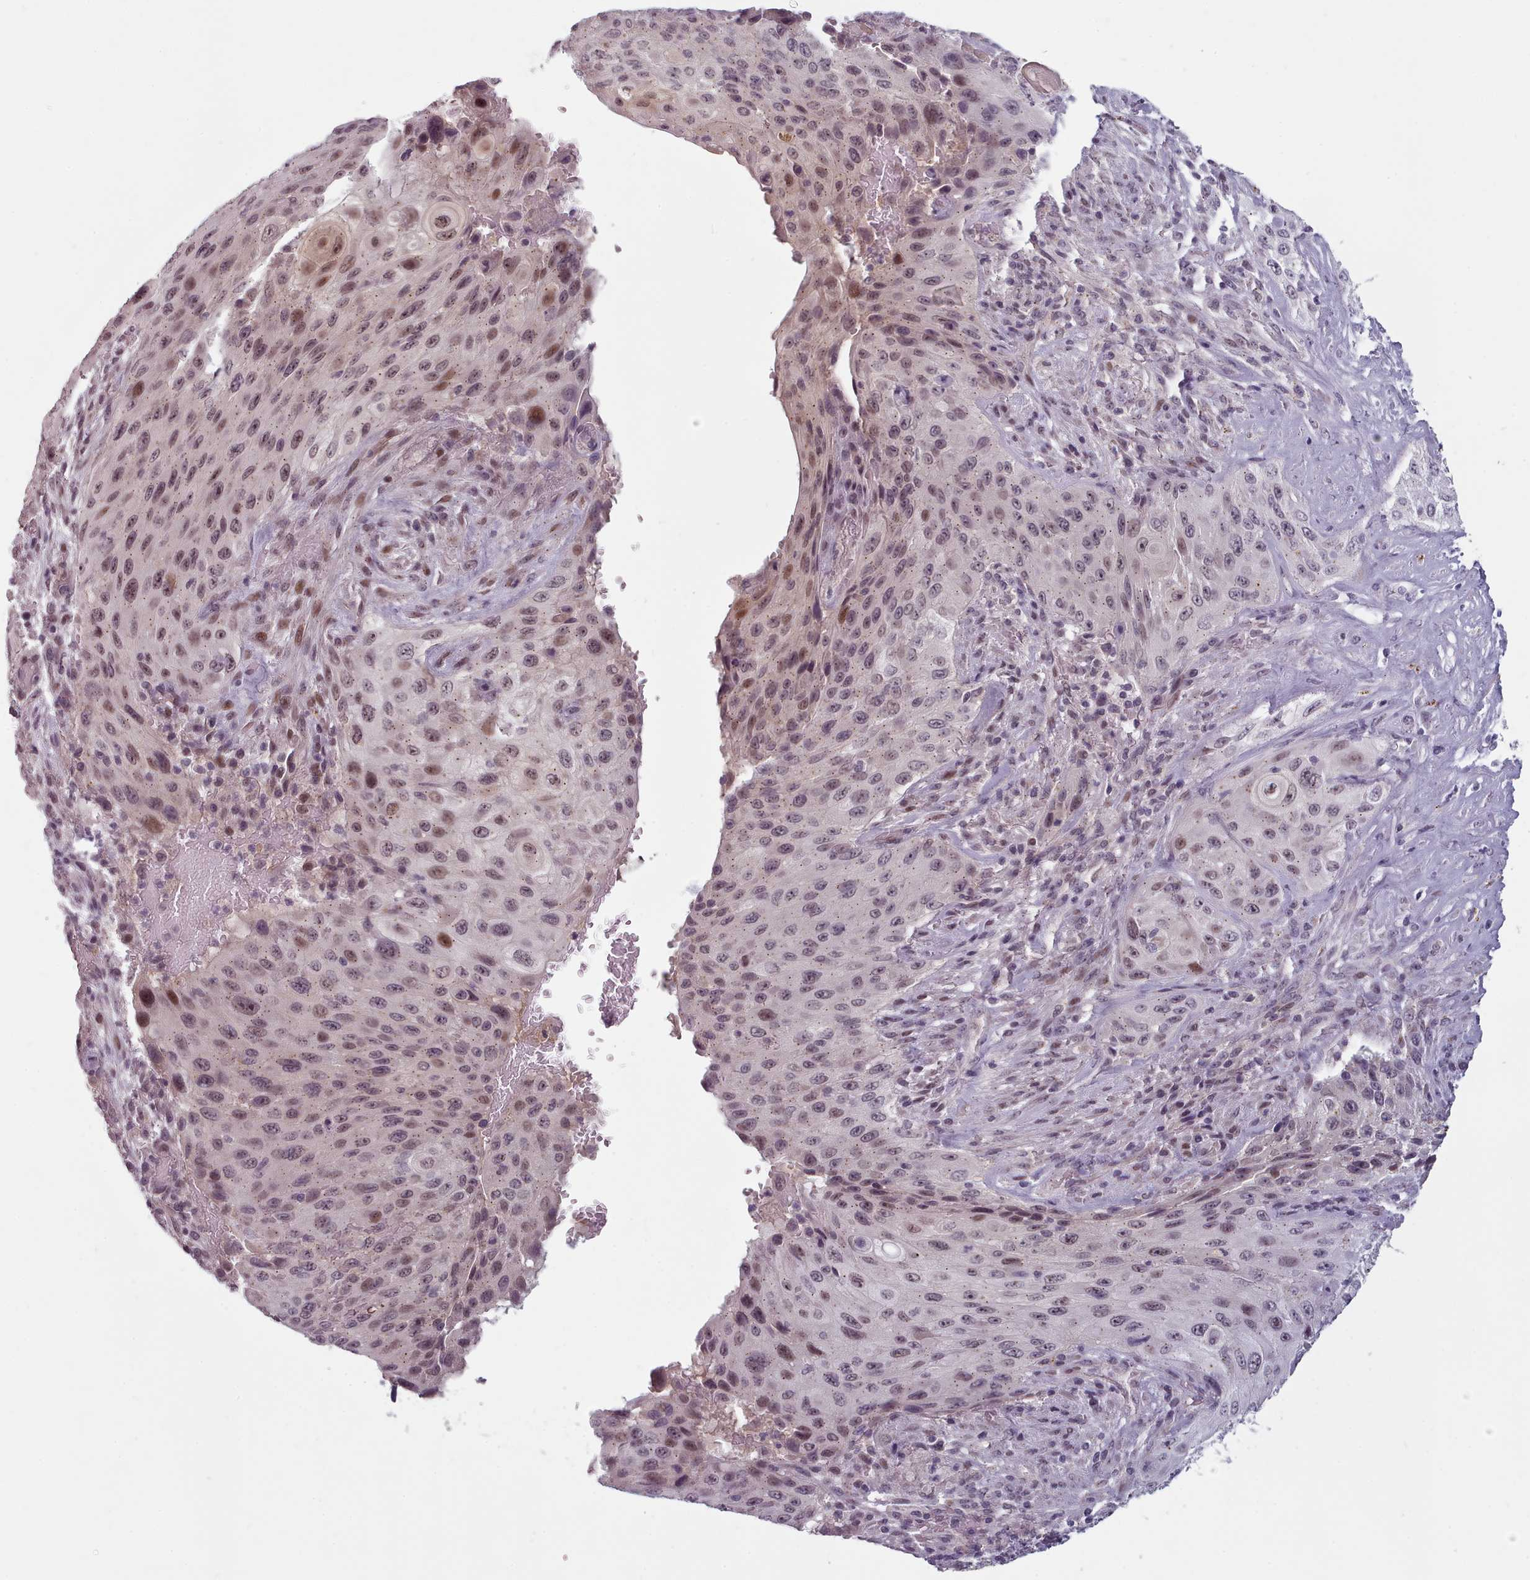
{"staining": {"intensity": "moderate", "quantity": "25%-75%", "location": "nuclear"}, "tissue": "cervical cancer", "cell_type": "Tumor cells", "image_type": "cancer", "snomed": [{"axis": "morphology", "description": "Squamous cell carcinoma, NOS"}, {"axis": "topography", "description": "Cervix"}], "caption": "Brown immunohistochemical staining in human cervical cancer (squamous cell carcinoma) displays moderate nuclear expression in about 25%-75% of tumor cells.", "gene": "PBX4", "patient": {"sex": "female", "age": 42}}